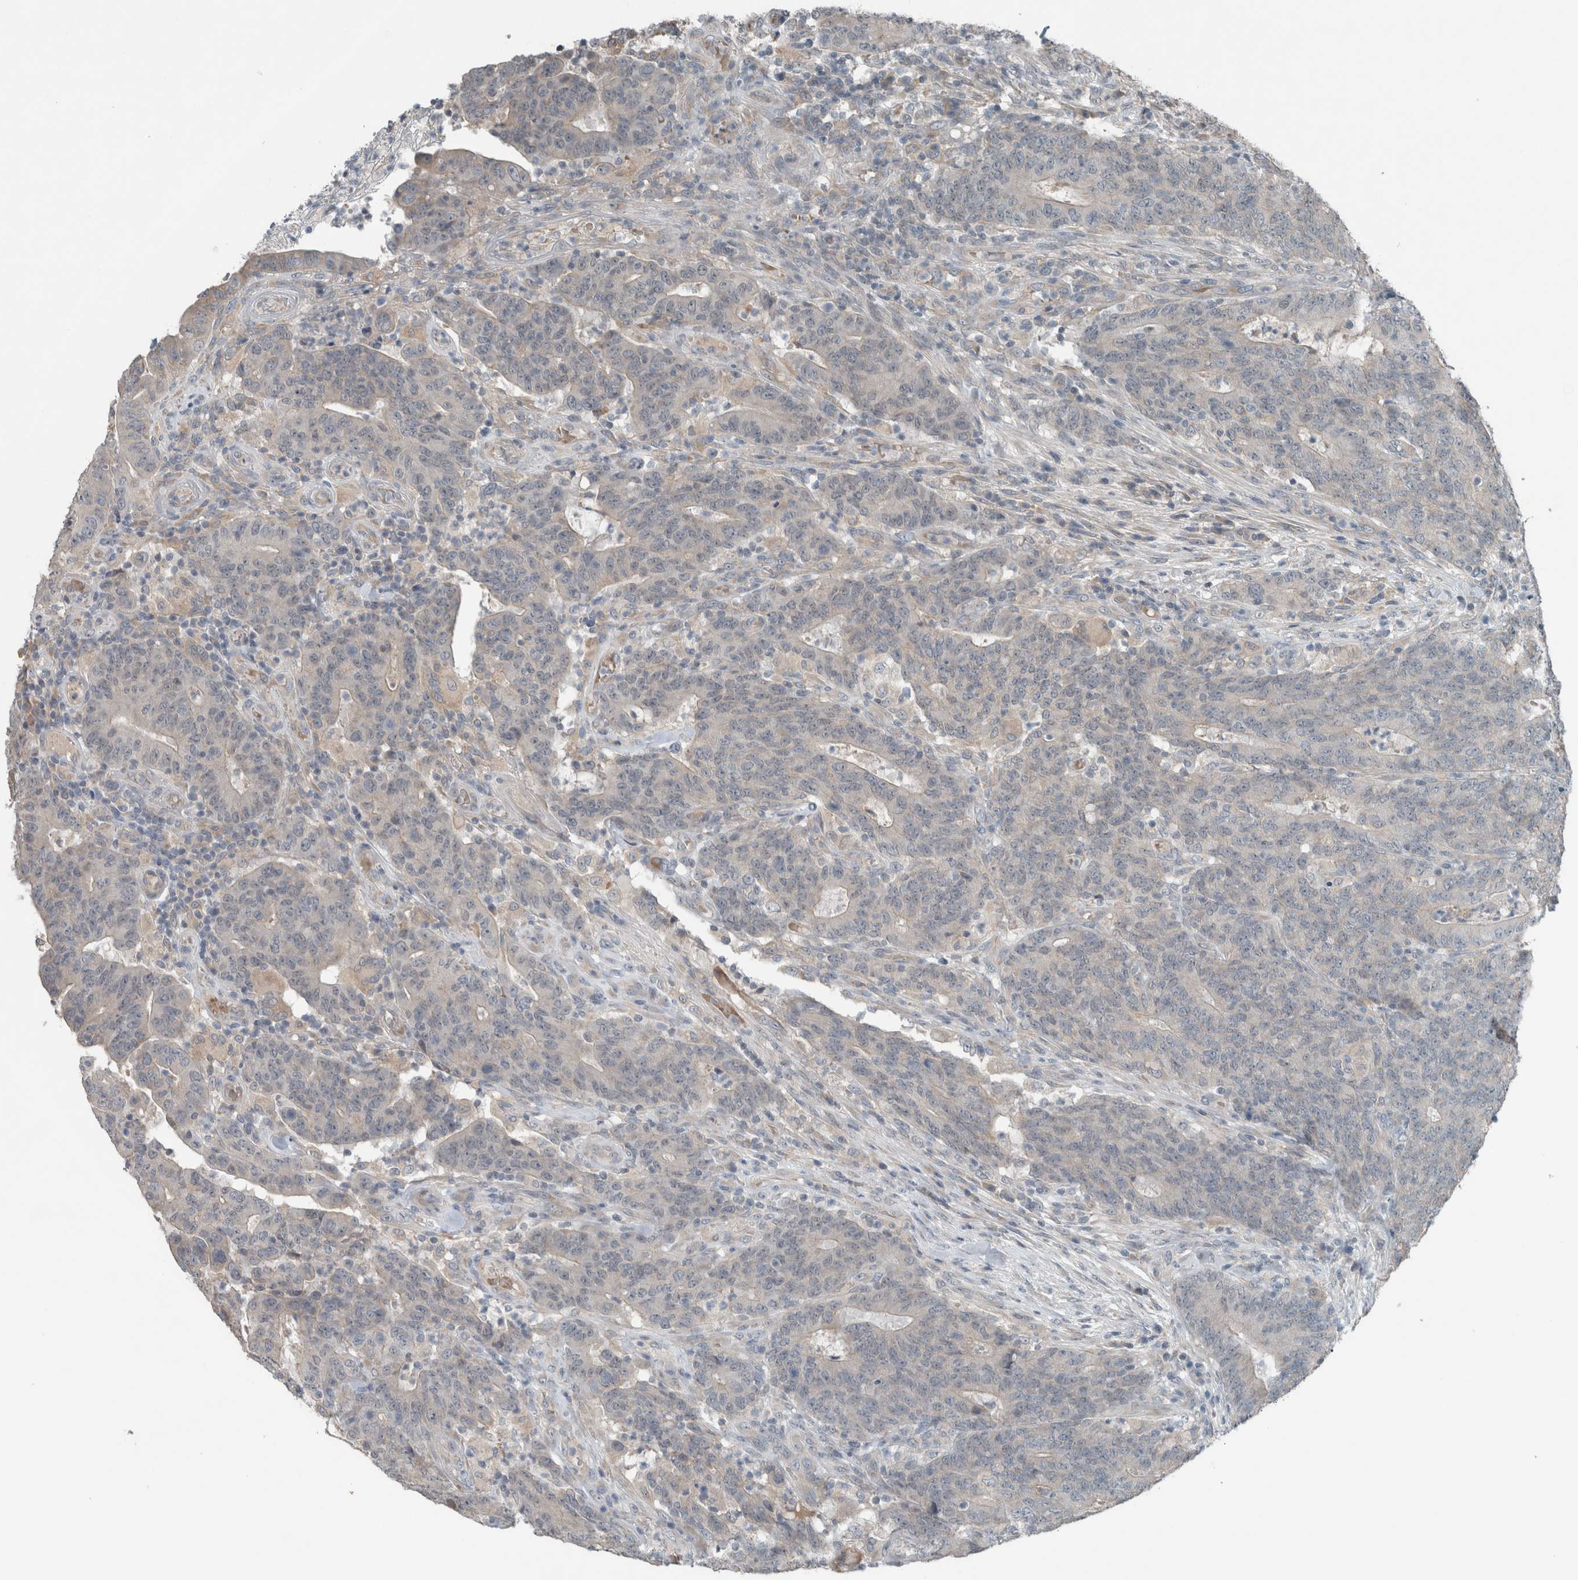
{"staining": {"intensity": "negative", "quantity": "none", "location": "none"}, "tissue": "colorectal cancer", "cell_type": "Tumor cells", "image_type": "cancer", "snomed": [{"axis": "morphology", "description": "Normal tissue, NOS"}, {"axis": "morphology", "description": "Adenocarcinoma, NOS"}, {"axis": "topography", "description": "Colon"}], "caption": "This is an IHC micrograph of human colorectal adenocarcinoma. There is no staining in tumor cells.", "gene": "JADE2", "patient": {"sex": "female", "age": 75}}